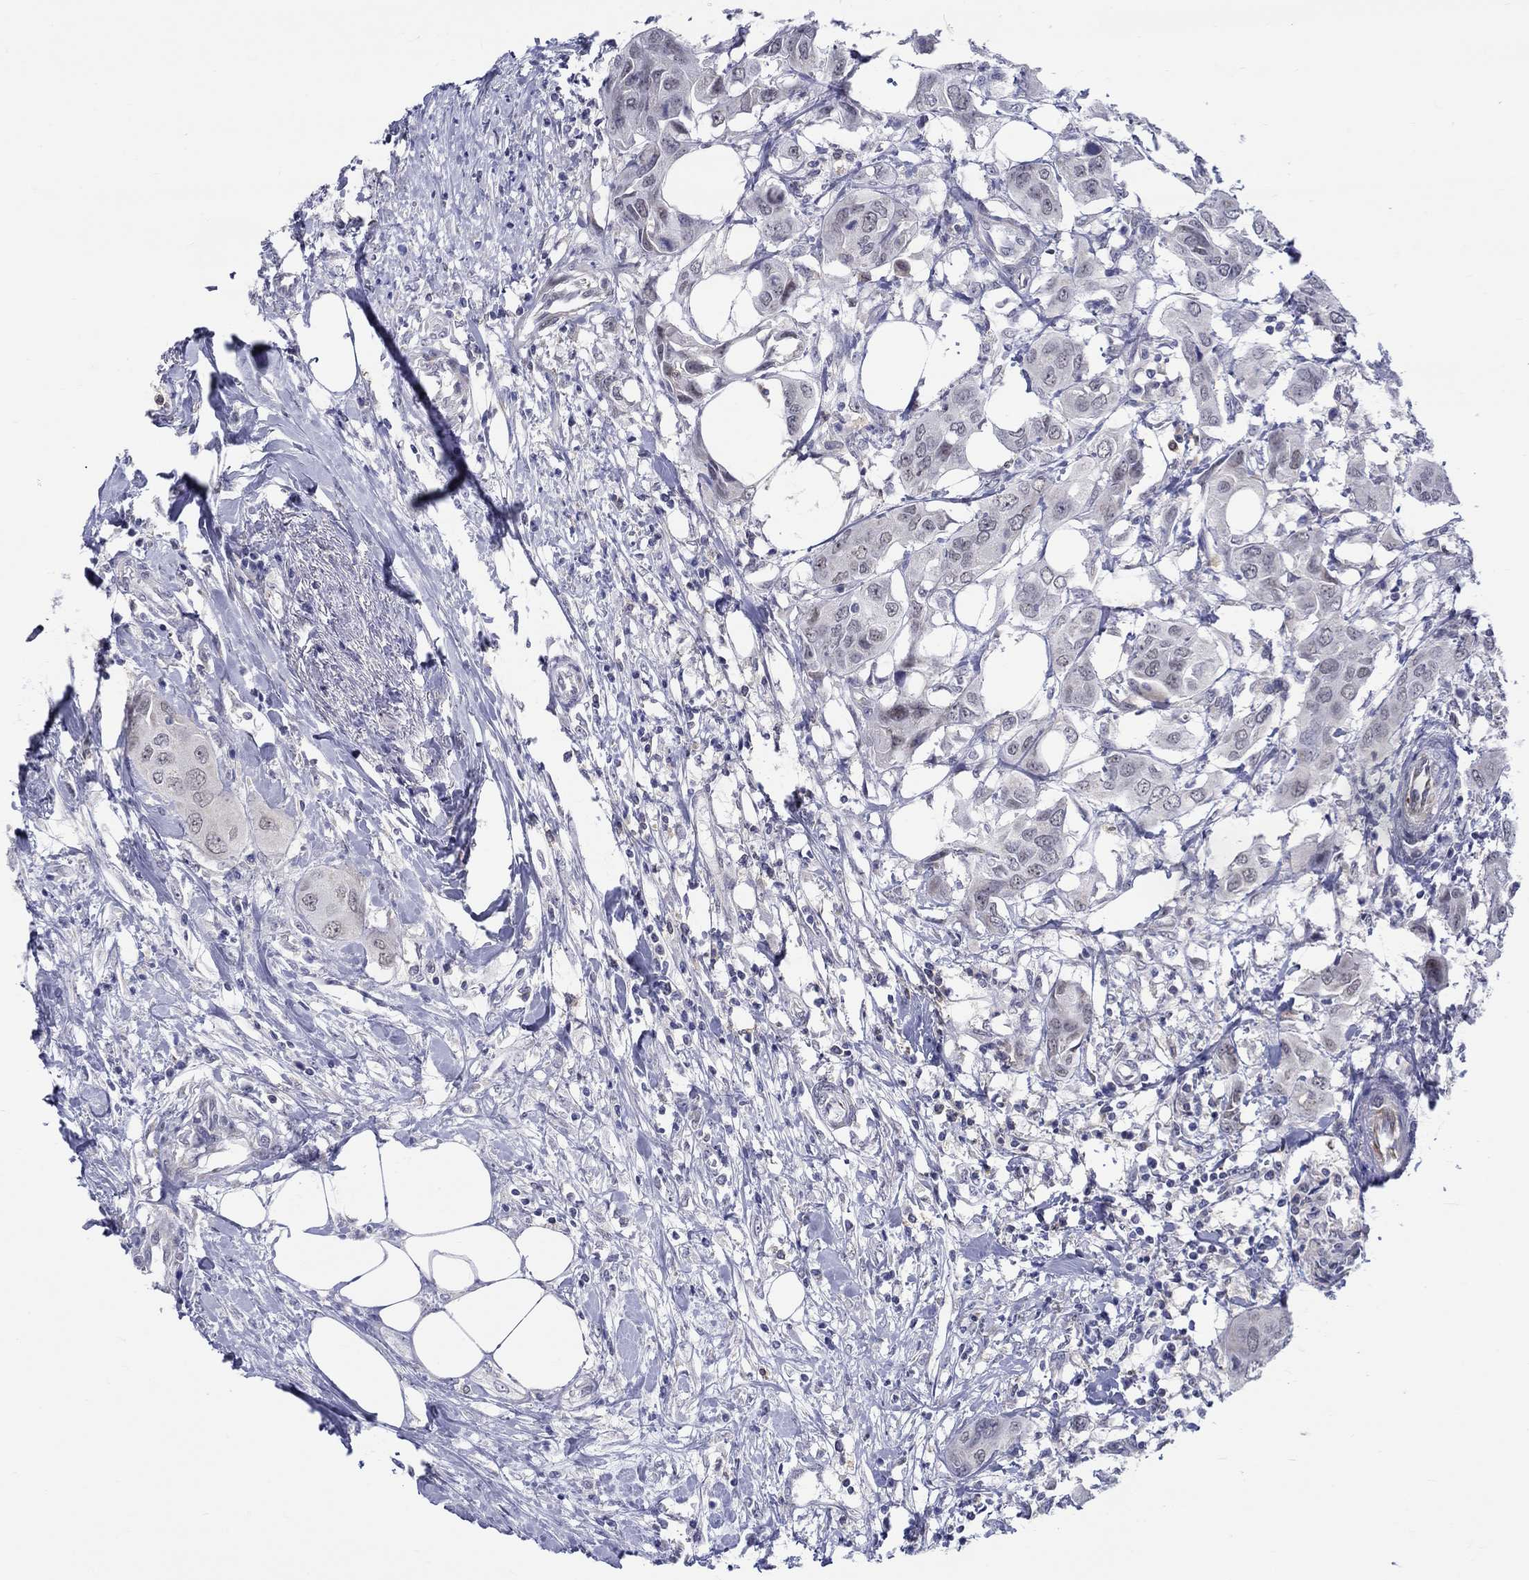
{"staining": {"intensity": "negative", "quantity": "none", "location": "none"}, "tissue": "urothelial cancer", "cell_type": "Tumor cells", "image_type": "cancer", "snomed": [{"axis": "morphology", "description": "Urothelial carcinoma, NOS"}, {"axis": "morphology", "description": "Urothelial carcinoma, High grade"}, {"axis": "topography", "description": "Urinary bladder"}], "caption": "Photomicrograph shows no significant protein expression in tumor cells of urothelial cancer.", "gene": "ST6GALNAC1", "patient": {"sex": "male", "age": 63}}